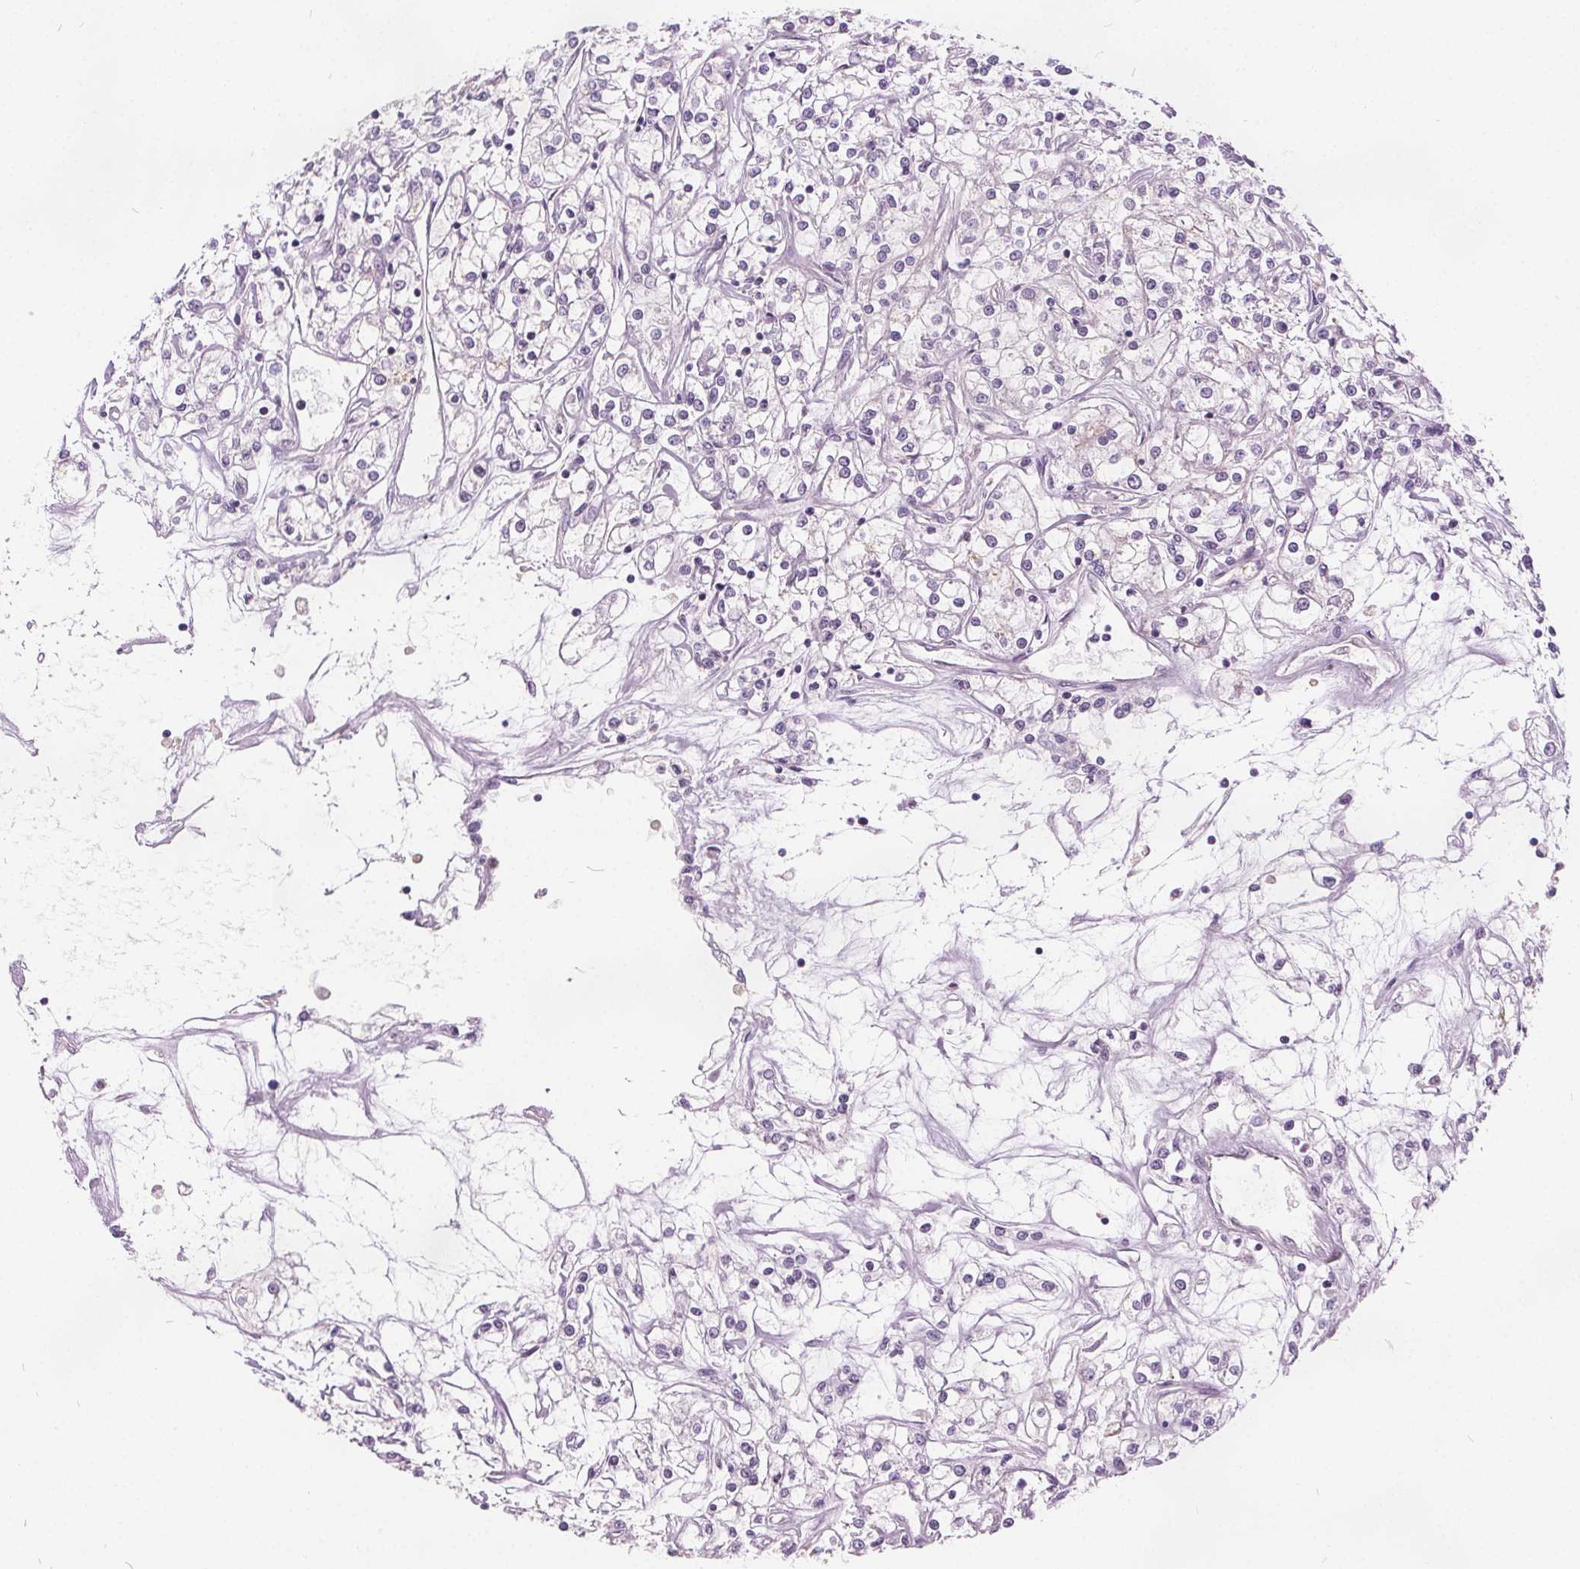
{"staining": {"intensity": "negative", "quantity": "none", "location": "none"}, "tissue": "renal cancer", "cell_type": "Tumor cells", "image_type": "cancer", "snomed": [{"axis": "morphology", "description": "Adenocarcinoma, NOS"}, {"axis": "topography", "description": "Kidney"}], "caption": "This image is of renal cancer (adenocarcinoma) stained with IHC to label a protein in brown with the nuclei are counter-stained blue. There is no expression in tumor cells.", "gene": "ACOX2", "patient": {"sex": "female", "age": 59}}